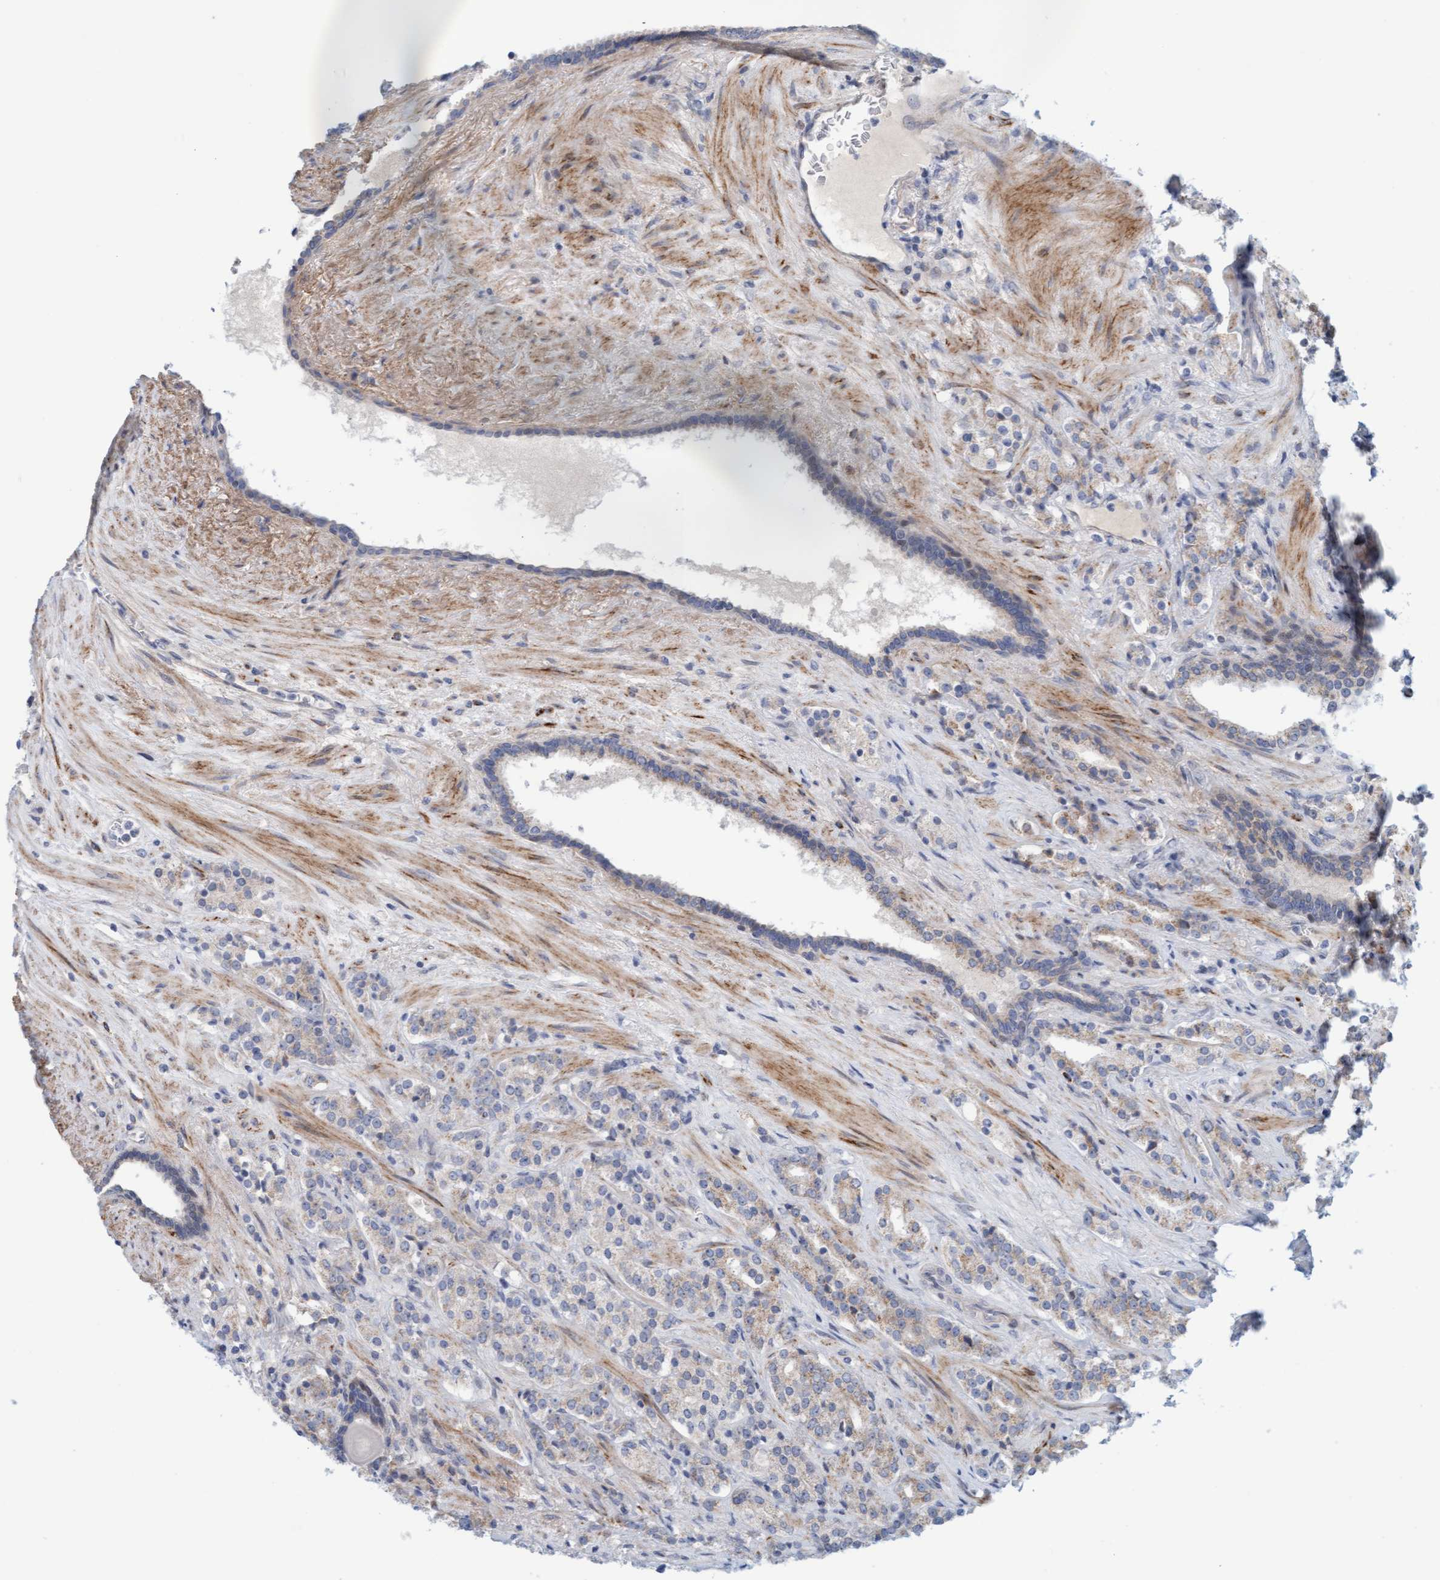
{"staining": {"intensity": "weak", "quantity": "<25%", "location": "cytoplasmic/membranous"}, "tissue": "prostate cancer", "cell_type": "Tumor cells", "image_type": "cancer", "snomed": [{"axis": "morphology", "description": "Adenocarcinoma, High grade"}, {"axis": "topography", "description": "Prostate"}], "caption": "IHC of prostate cancer exhibits no expression in tumor cells. The staining is performed using DAB brown chromogen with nuclei counter-stained in using hematoxylin.", "gene": "ZC3H3", "patient": {"sex": "male", "age": 71}}